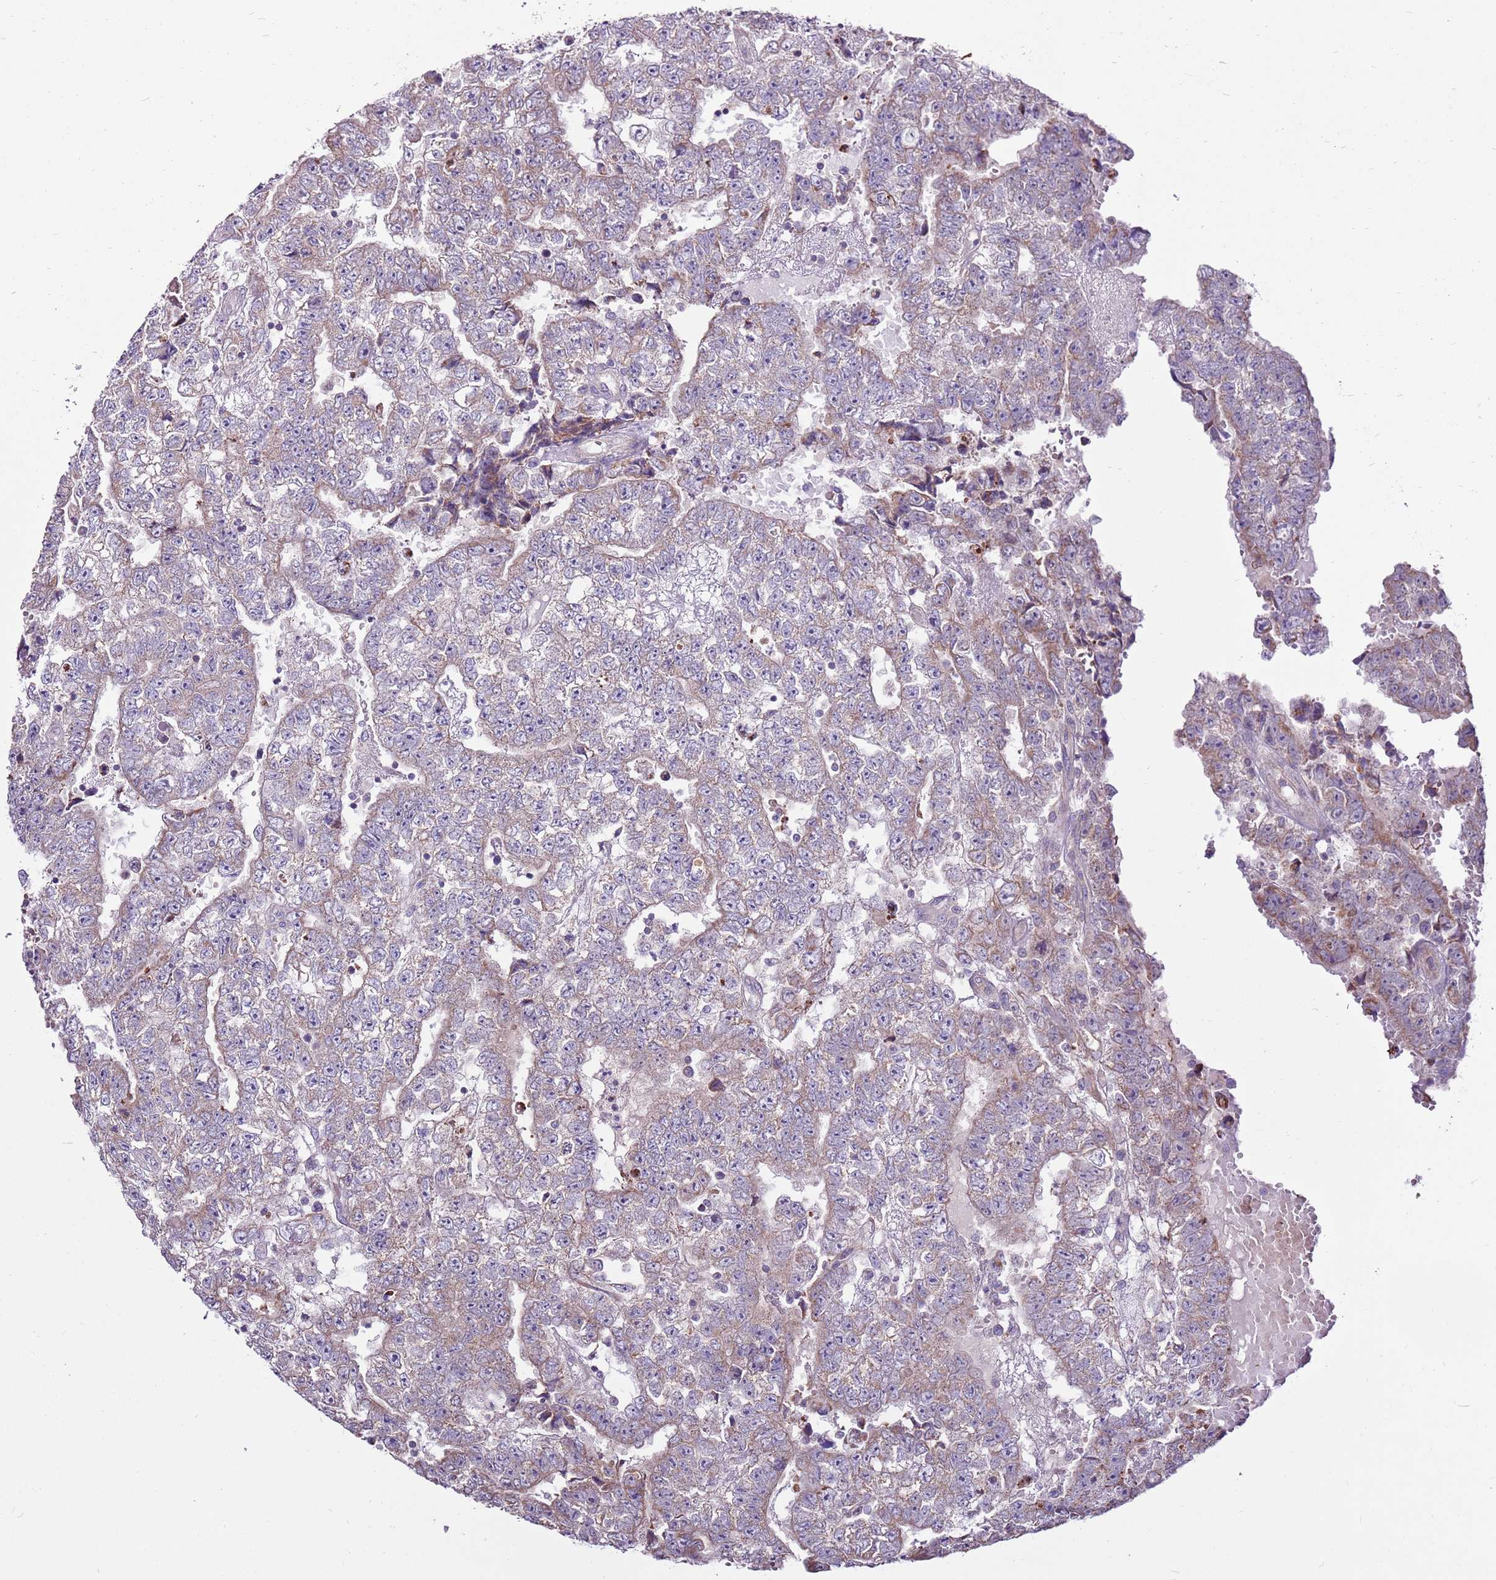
{"staining": {"intensity": "weak", "quantity": "<25%", "location": "cytoplasmic/membranous"}, "tissue": "testis cancer", "cell_type": "Tumor cells", "image_type": "cancer", "snomed": [{"axis": "morphology", "description": "Carcinoma, Embryonal, NOS"}, {"axis": "topography", "description": "Testis"}], "caption": "Human testis cancer (embryonal carcinoma) stained for a protein using IHC reveals no positivity in tumor cells.", "gene": "SMG1", "patient": {"sex": "male", "age": 25}}